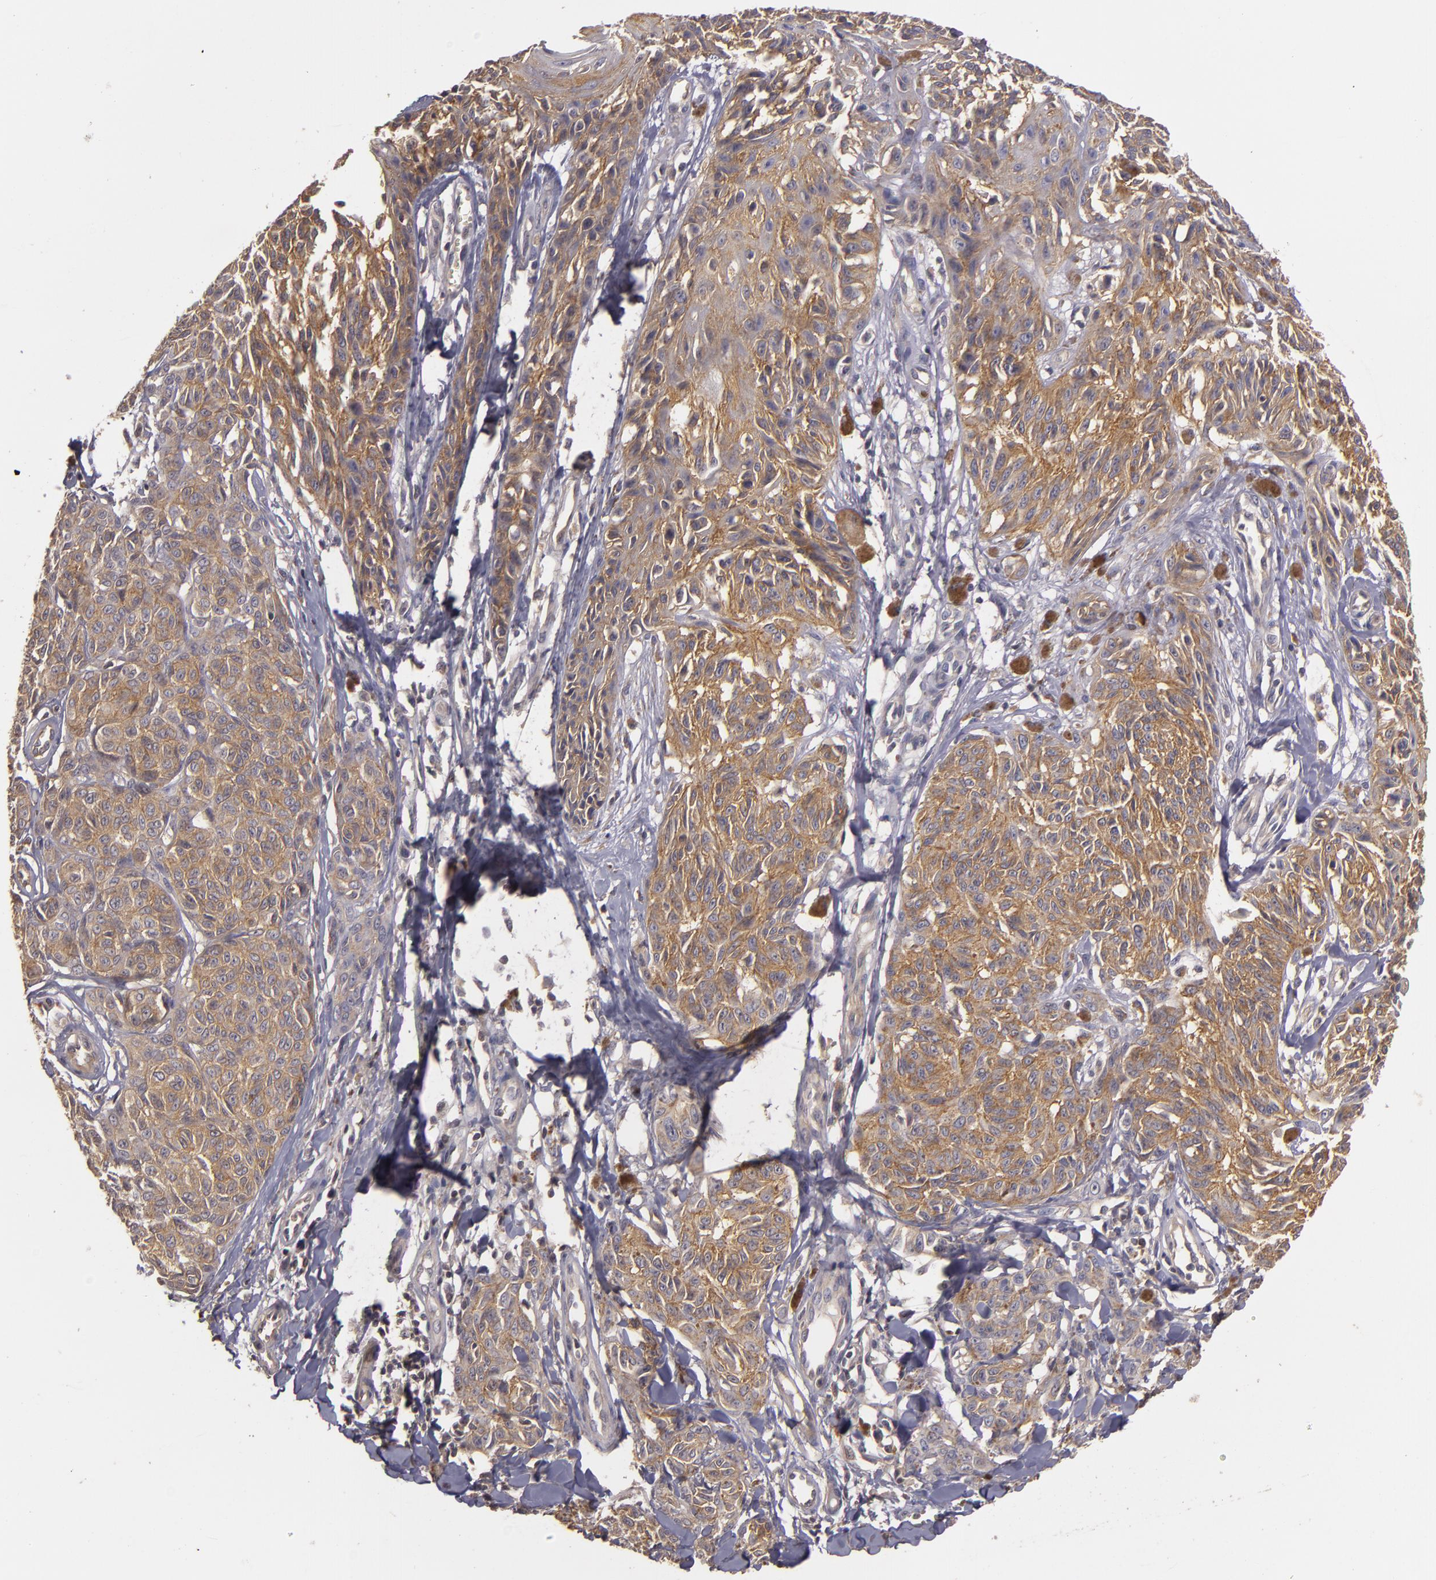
{"staining": {"intensity": "moderate", "quantity": ">75%", "location": "cytoplasmic/membranous"}, "tissue": "melanoma", "cell_type": "Tumor cells", "image_type": "cancer", "snomed": [{"axis": "morphology", "description": "Malignant melanoma, NOS"}, {"axis": "topography", "description": "Skin"}], "caption": "Protein expression analysis of human melanoma reveals moderate cytoplasmic/membranous staining in approximately >75% of tumor cells.", "gene": "HRAS", "patient": {"sex": "female", "age": 77}}